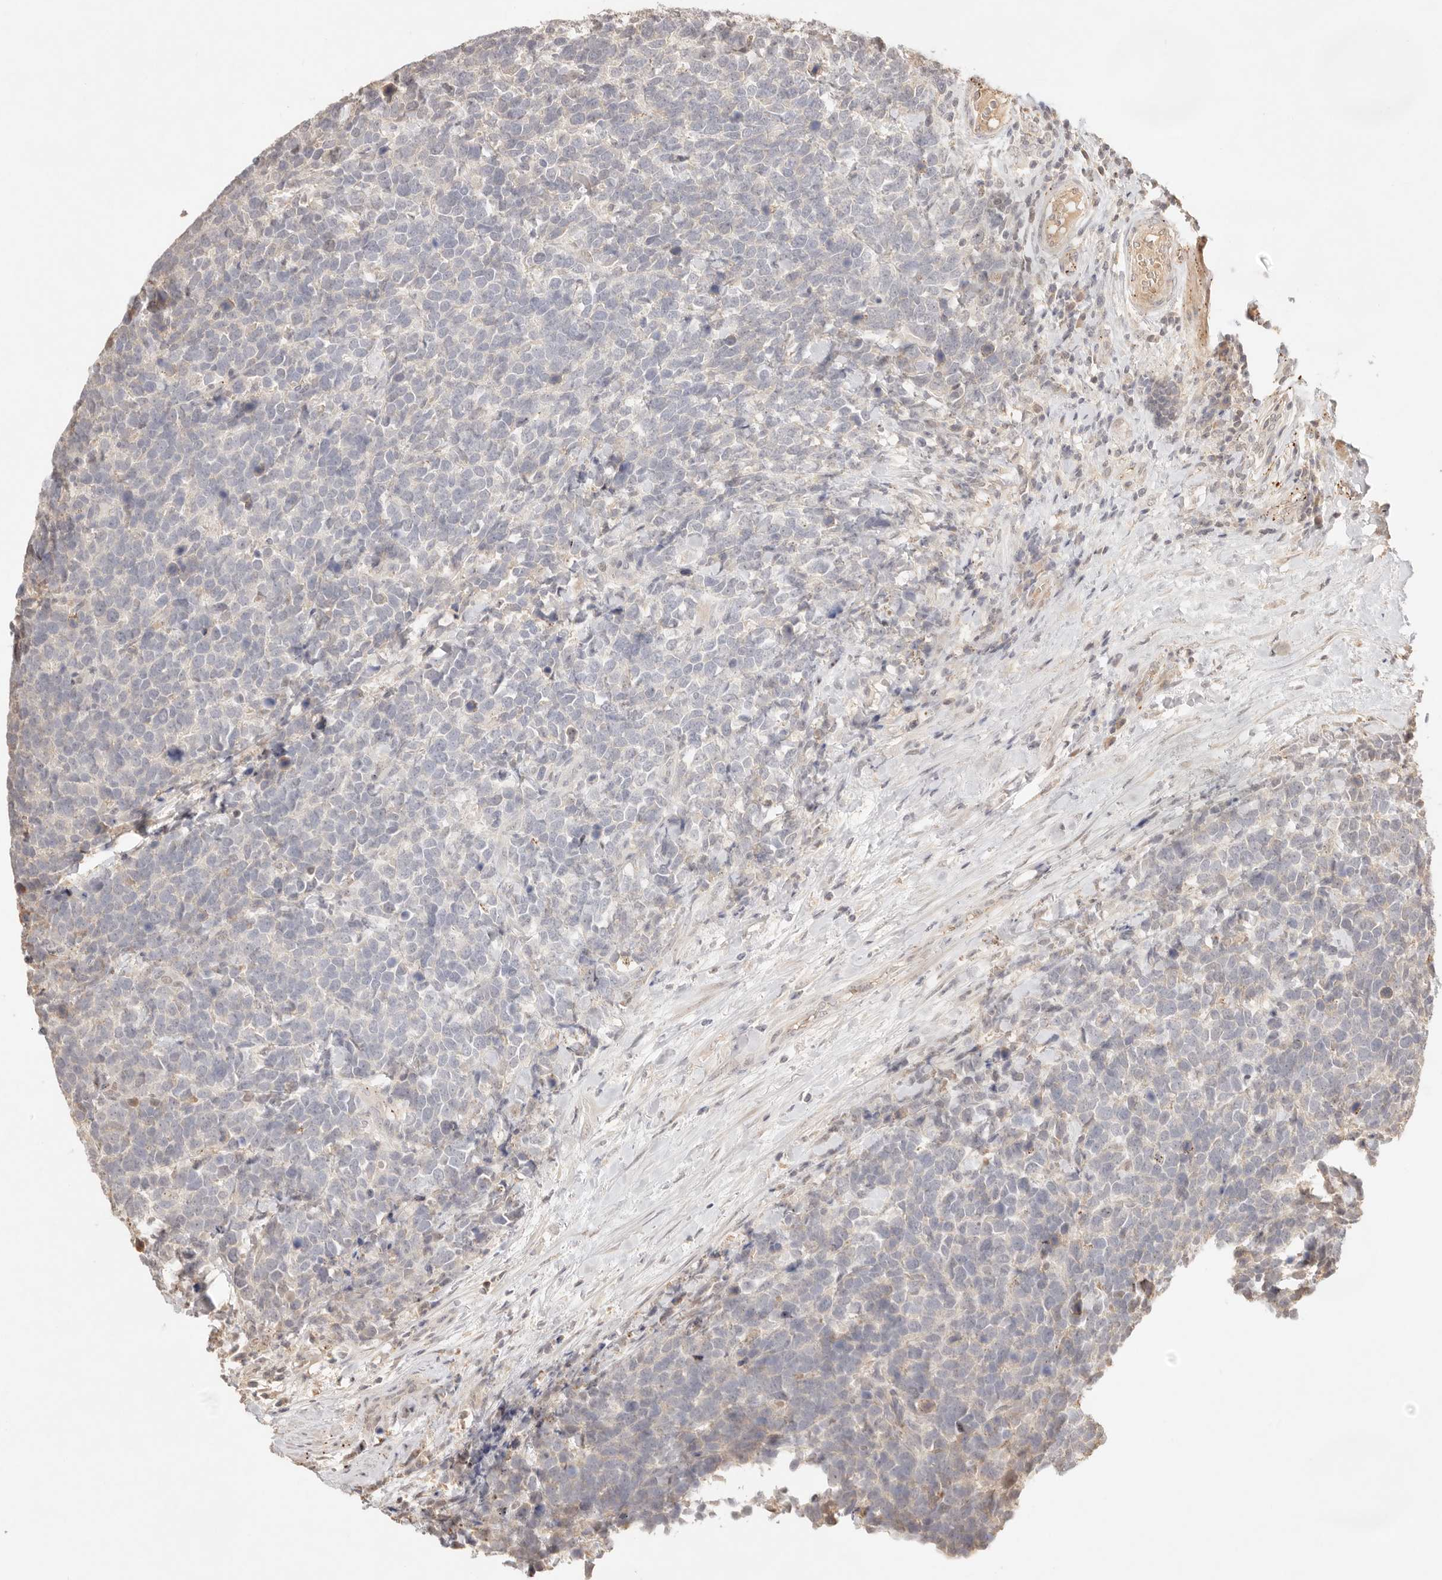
{"staining": {"intensity": "negative", "quantity": "none", "location": "none"}, "tissue": "urothelial cancer", "cell_type": "Tumor cells", "image_type": "cancer", "snomed": [{"axis": "morphology", "description": "Urothelial carcinoma, High grade"}, {"axis": "topography", "description": "Urinary bladder"}], "caption": "Immunohistochemistry of human urothelial cancer displays no staining in tumor cells.", "gene": "MEP1A", "patient": {"sex": "female", "age": 82}}